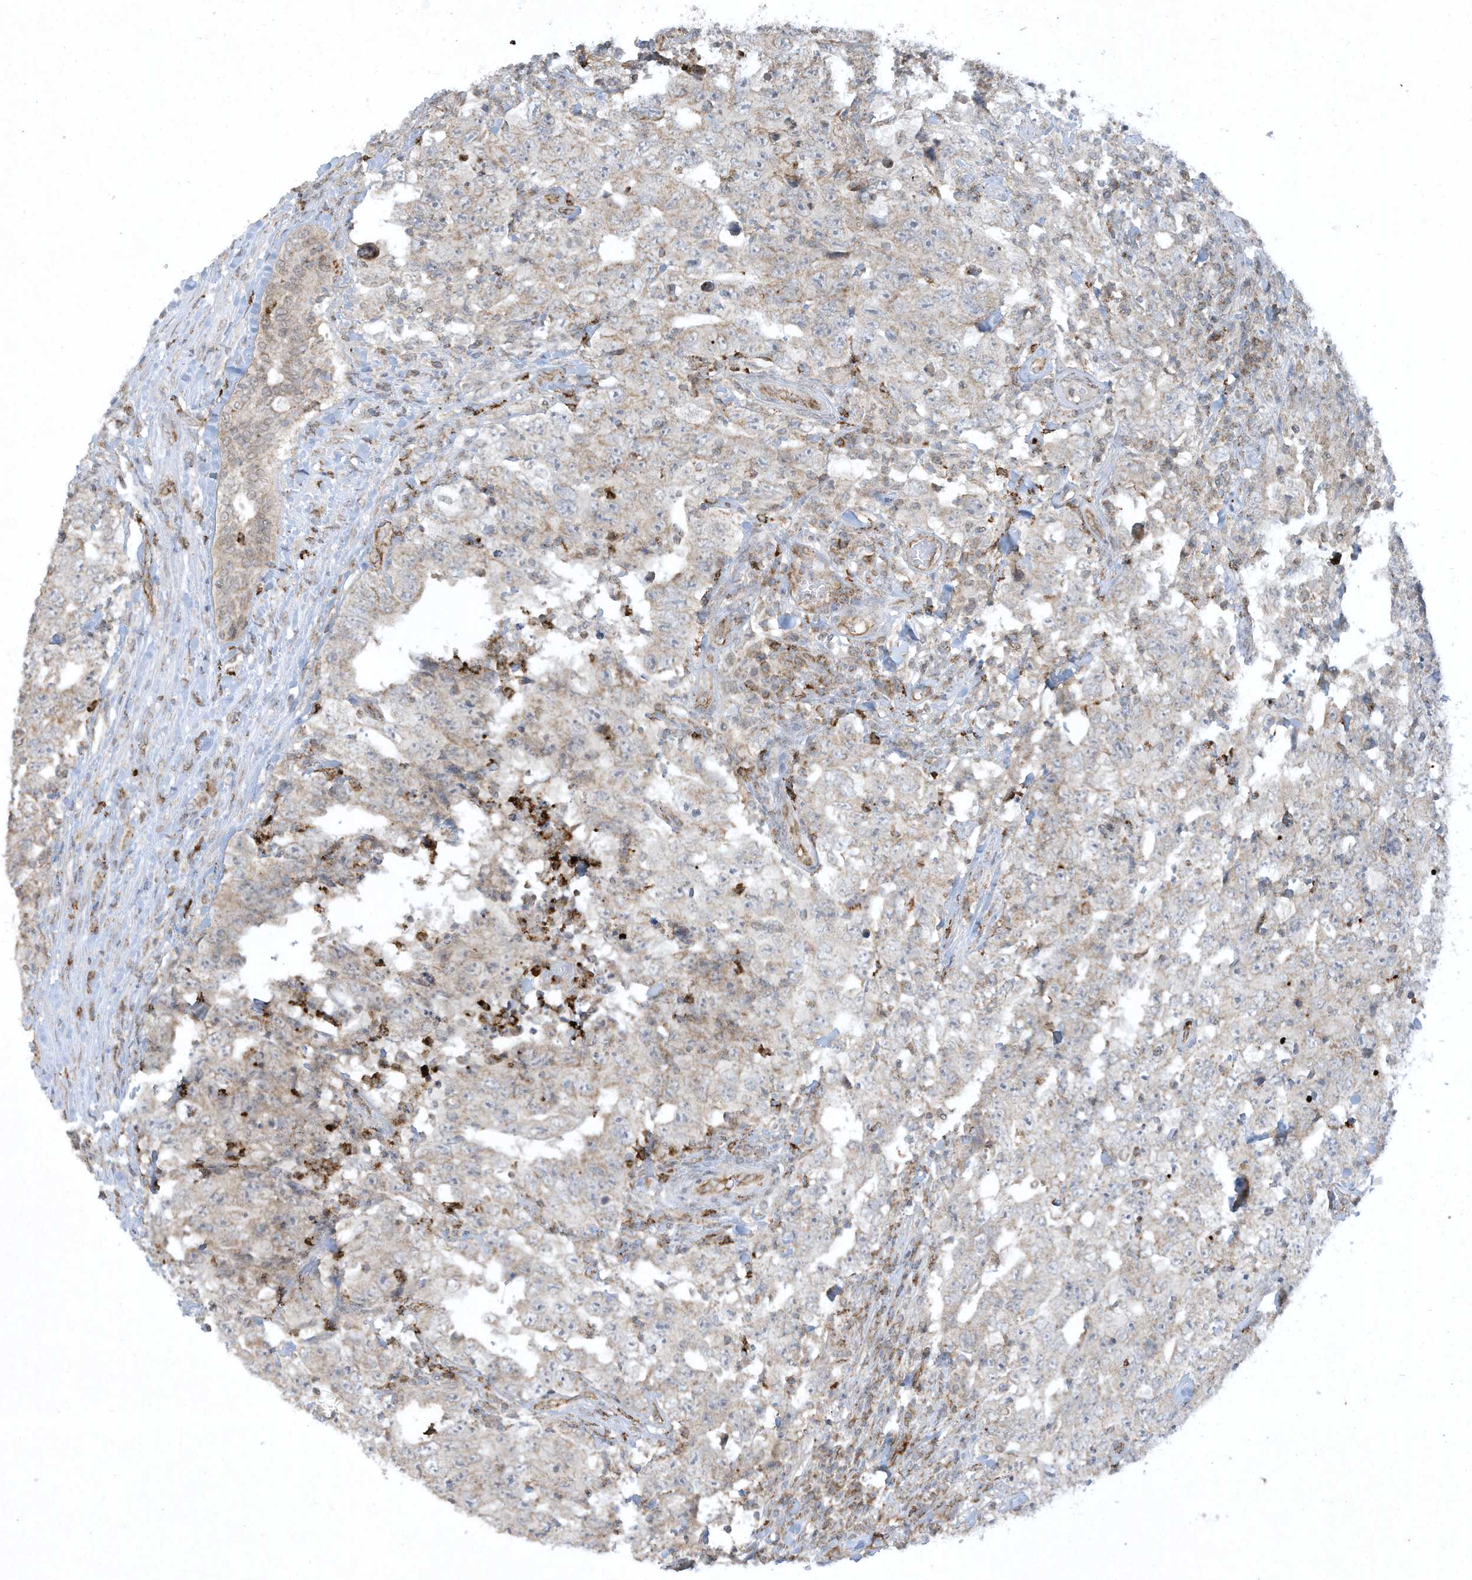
{"staining": {"intensity": "weak", "quantity": ">75%", "location": "cytoplasmic/membranous"}, "tissue": "testis cancer", "cell_type": "Tumor cells", "image_type": "cancer", "snomed": [{"axis": "morphology", "description": "Carcinoma, Embryonal, NOS"}, {"axis": "topography", "description": "Testis"}], "caption": "Immunohistochemical staining of human testis cancer (embryonal carcinoma) shows weak cytoplasmic/membranous protein positivity in approximately >75% of tumor cells.", "gene": "CHRNA4", "patient": {"sex": "male", "age": 26}}